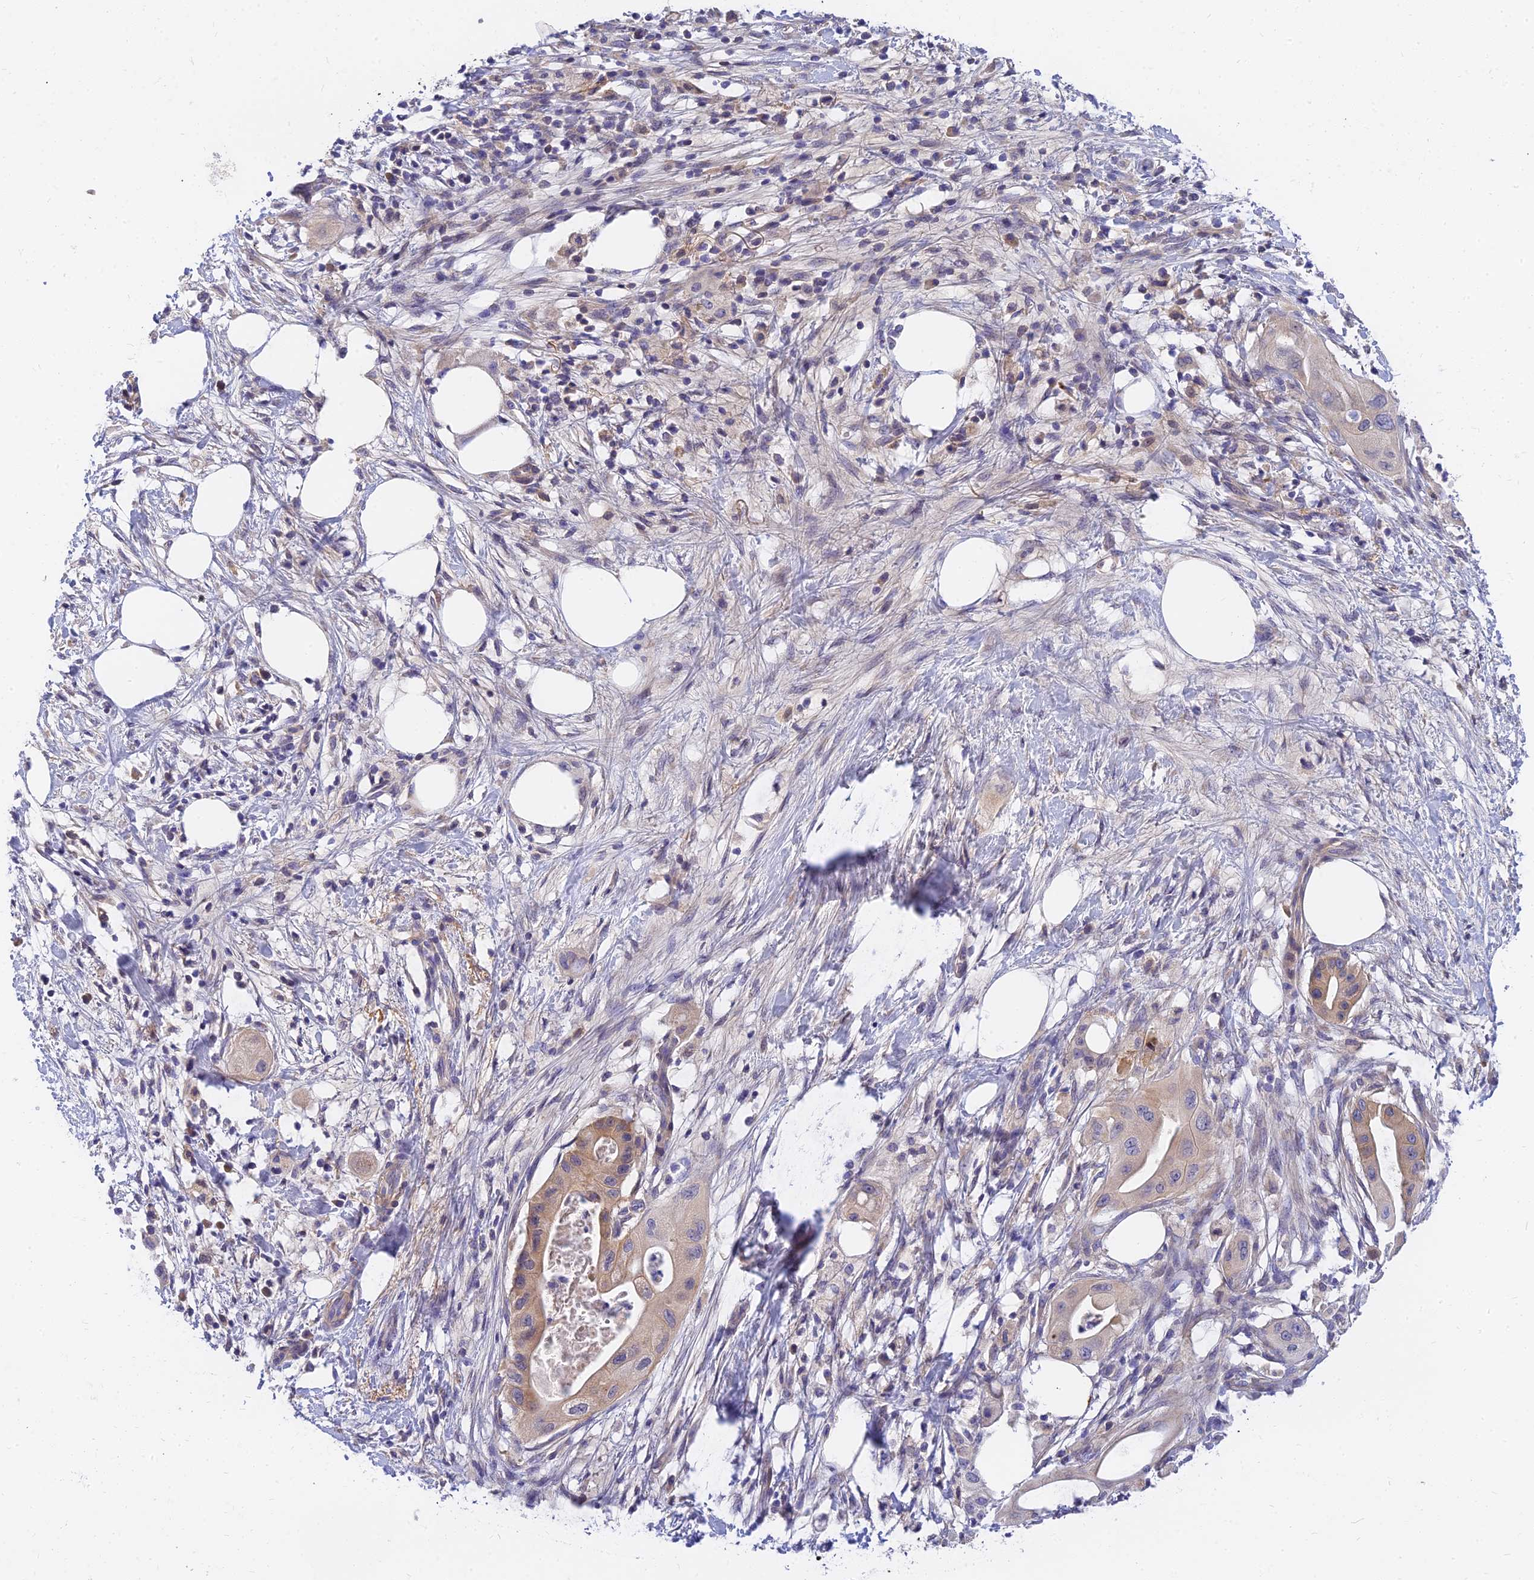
{"staining": {"intensity": "weak", "quantity": "25%-75%", "location": "cytoplasmic/membranous"}, "tissue": "pancreatic cancer", "cell_type": "Tumor cells", "image_type": "cancer", "snomed": [{"axis": "morphology", "description": "Adenocarcinoma, NOS"}, {"axis": "topography", "description": "Pancreas"}], "caption": "IHC micrograph of human pancreatic cancer (adenocarcinoma) stained for a protein (brown), which reveals low levels of weak cytoplasmic/membranous positivity in approximately 25%-75% of tumor cells.", "gene": "ANKS4B", "patient": {"sex": "male", "age": 68}}